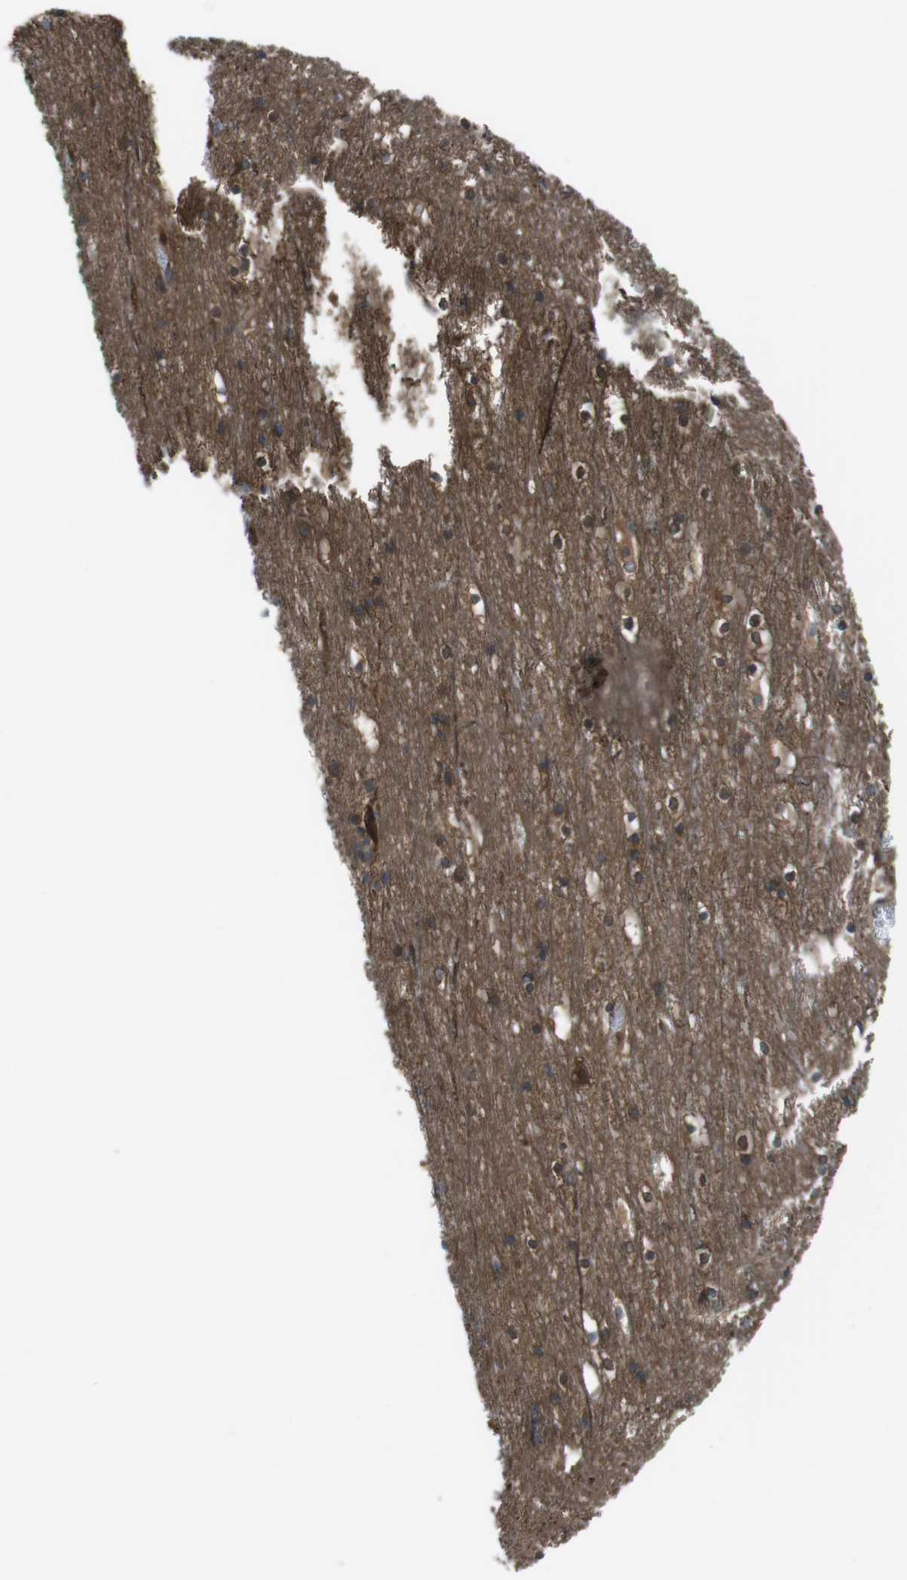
{"staining": {"intensity": "negative", "quantity": "none", "location": "none"}, "tissue": "cerebral cortex", "cell_type": "Endothelial cells", "image_type": "normal", "snomed": [{"axis": "morphology", "description": "Normal tissue, NOS"}, {"axis": "topography", "description": "Cerebral cortex"}], "caption": "Endothelial cells are negative for brown protein staining in benign cerebral cortex. (Stains: DAB immunohistochemistry (IHC) with hematoxylin counter stain, Microscopy: brightfield microscopy at high magnification).", "gene": "SLC22A23", "patient": {"sex": "male", "age": 45}}